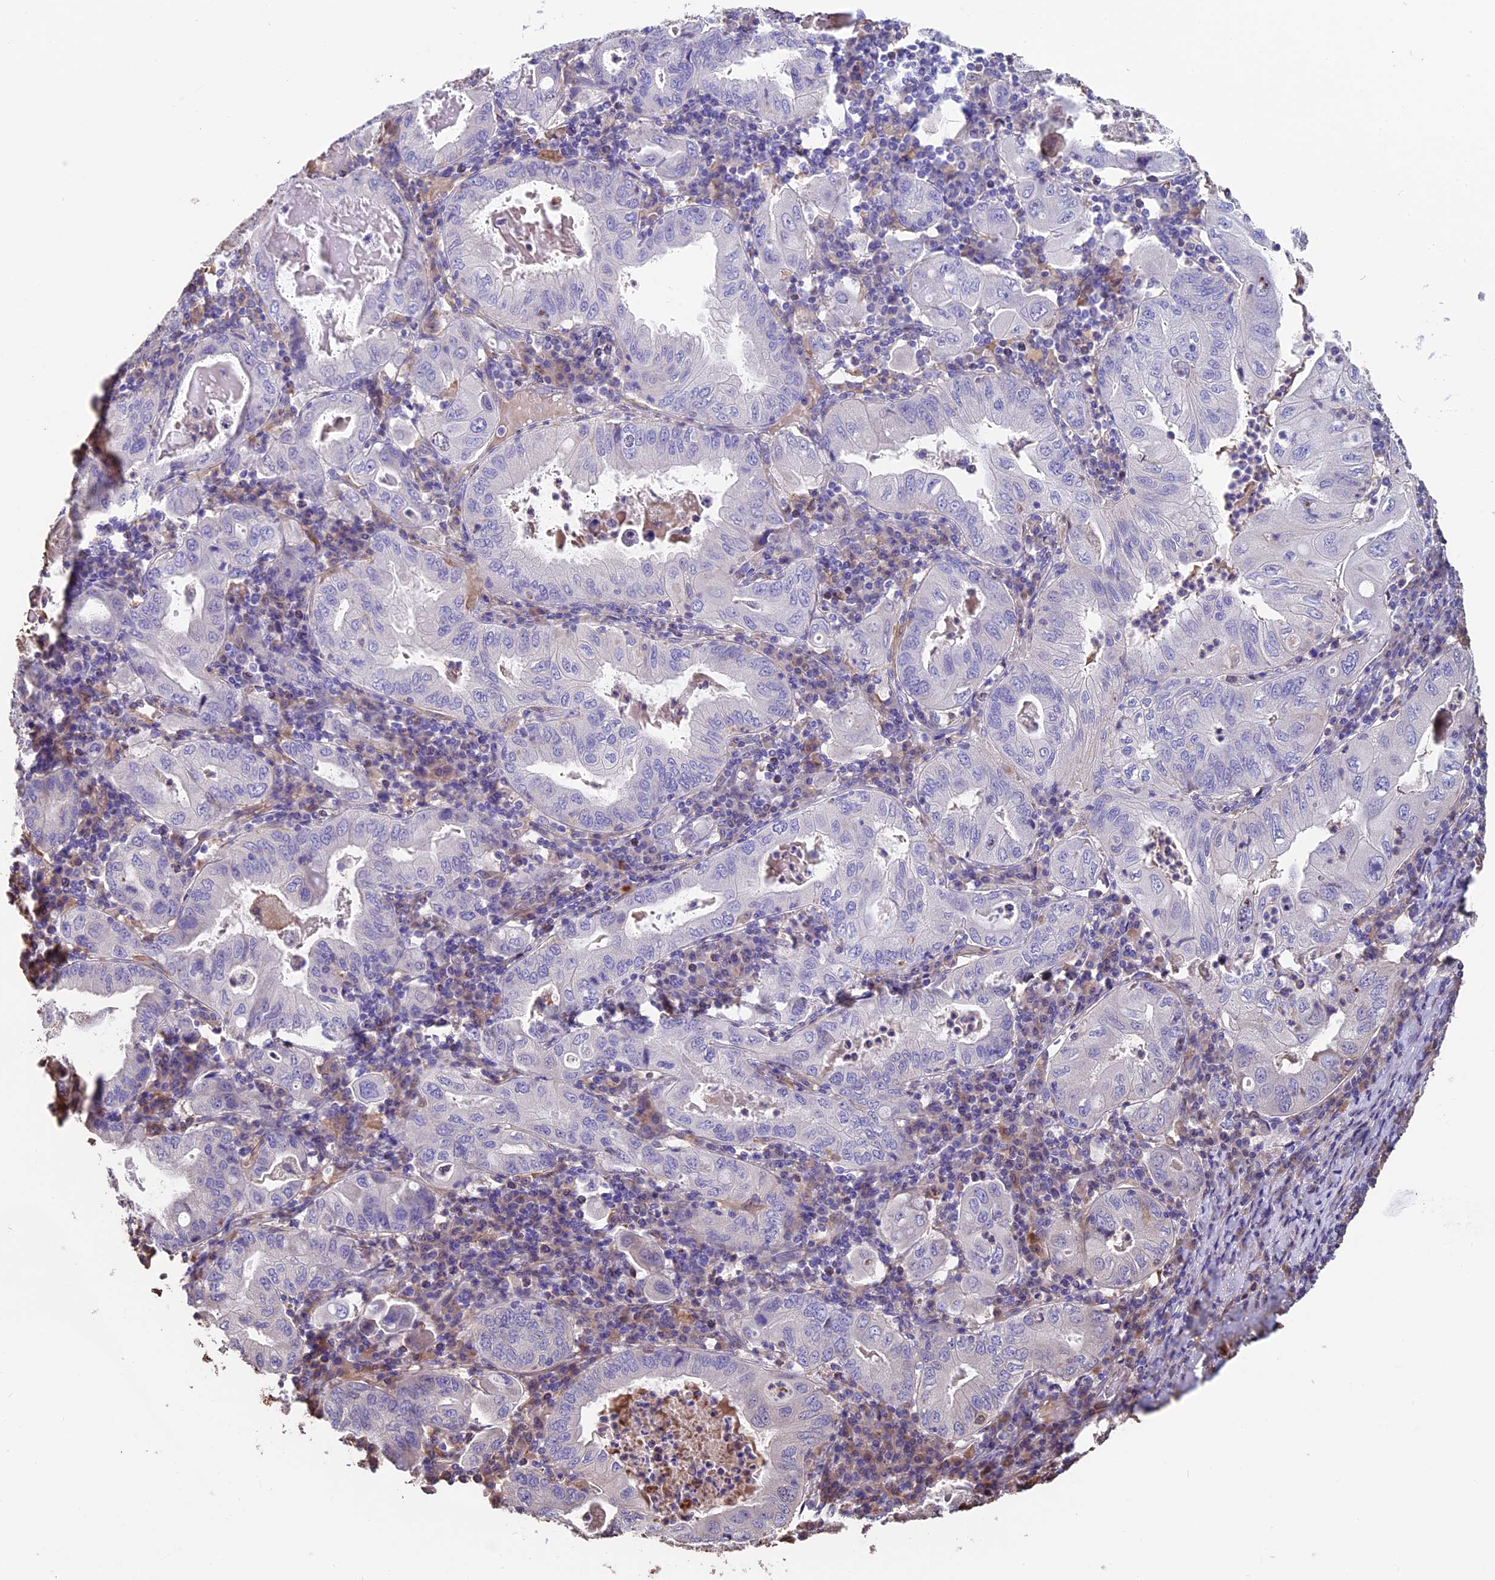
{"staining": {"intensity": "negative", "quantity": "none", "location": "none"}, "tissue": "stomach cancer", "cell_type": "Tumor cells", "image_type": "cancer", "snomed": [{"axis": "morphology", "description": "Normal tissue, NOS"}, {"axis": "morphology", "description": "Adenocarcinoma, NOS"}, {"axis": "topography", "description": "Esophagus"}, {"axis": "topography", "description": "Stomach, upper"}, {"axis": "topography", "description": "Peripheral nerve tissue"}], "caption": "A photomicrograph of stomach cancer (adenocarcinoma) stained for a protein demonstrates no brown staining in tumor cells.", "gene": "SEH1L", "patient": {"sex": "male", "age": 62}}